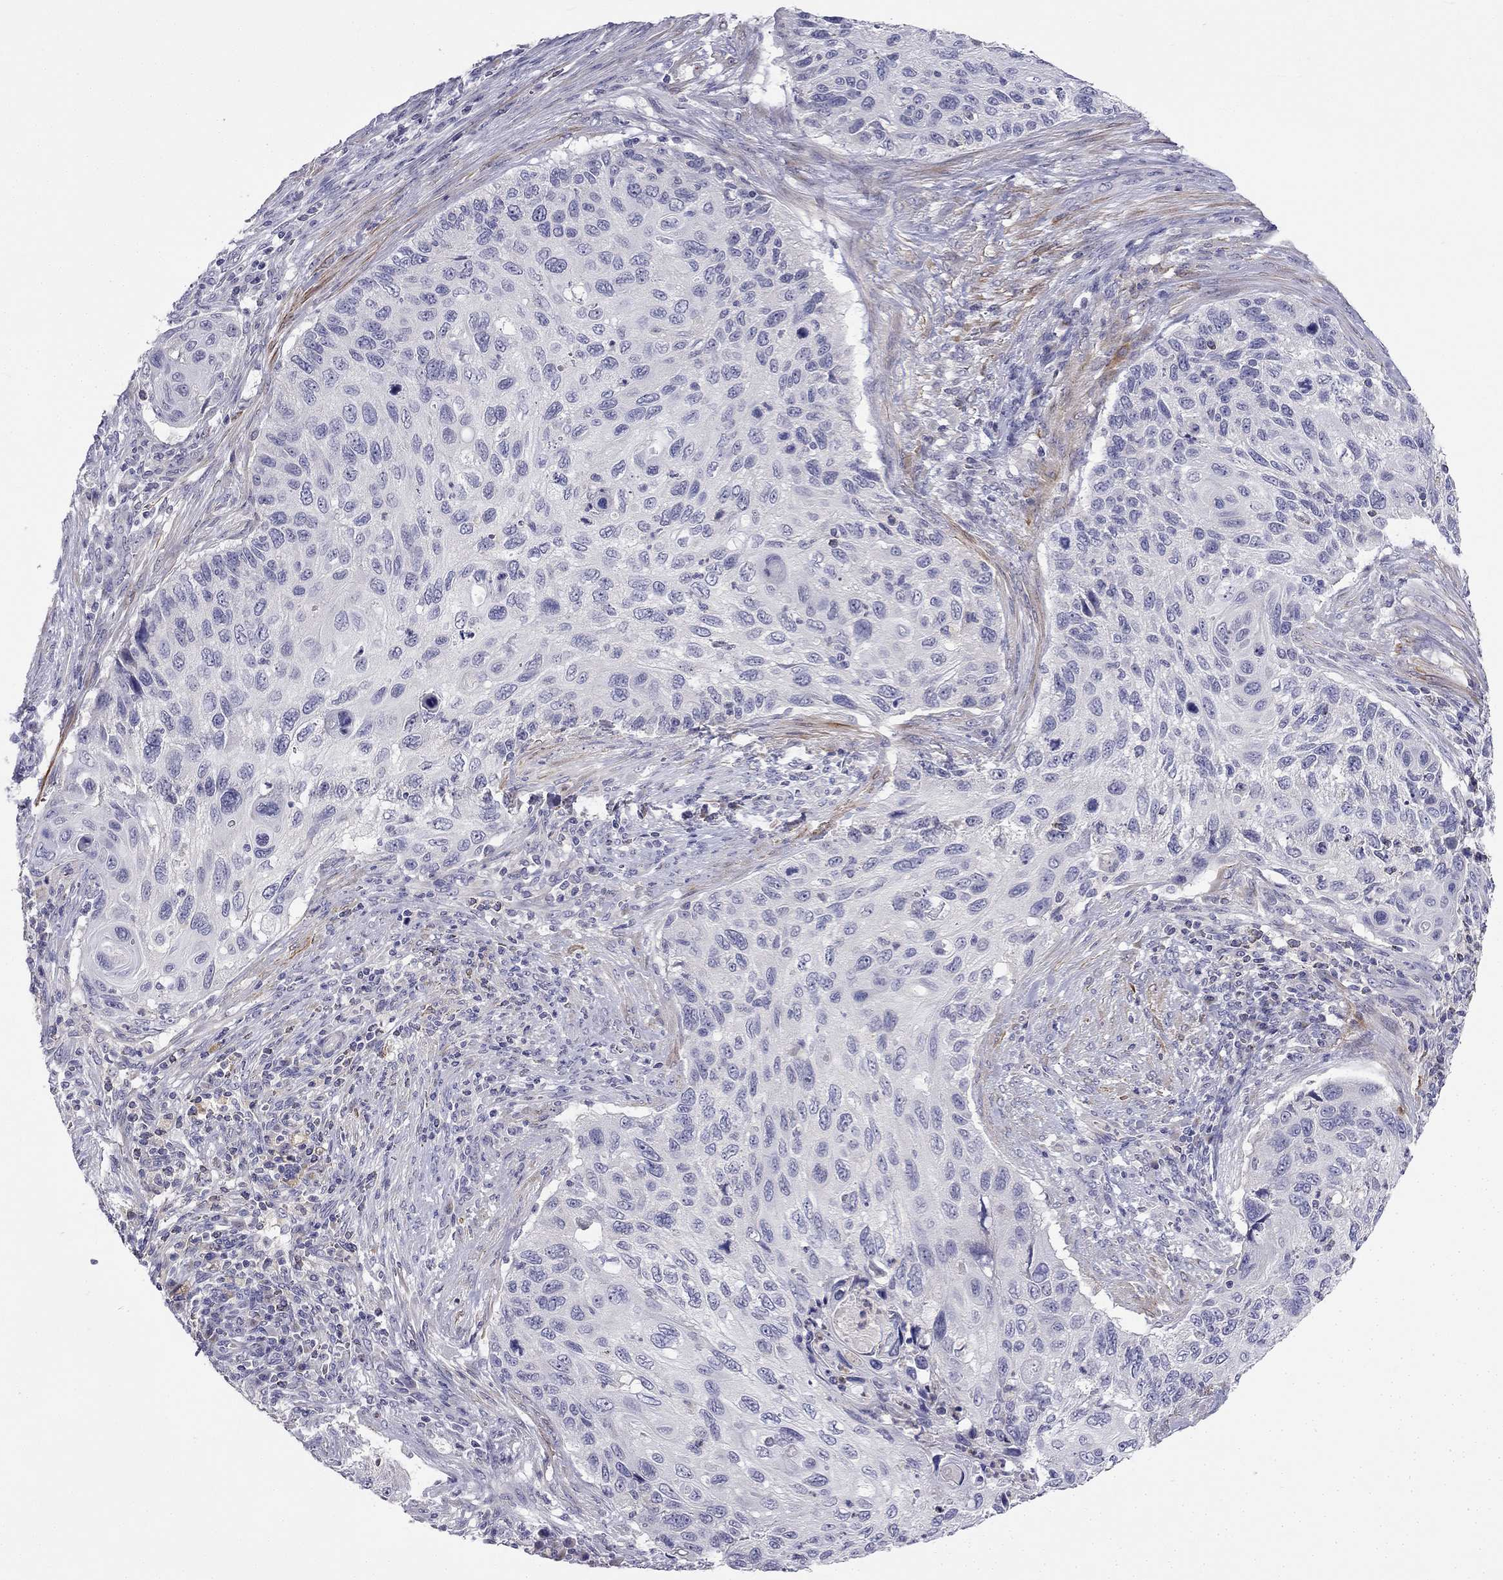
{"staining": {"intensity": "negative", "quantity": "none", "location": "none"}, "tissue": "cervical cancer", "cell_type": "Tumor cells", "image_type": "cancer", "snomed": [{"axis": "morphology", "description": "Squamous cell carcinoma, NOS"}, {"axis": "topography", "description": "Cervix"}], "caption": "Immunohistochemical staining of human cervical squamous cell carcinoma shows no significant expression in tumor cells.", "gene": "C16orf89", "patient": {"sex": "female", "age": 70}}